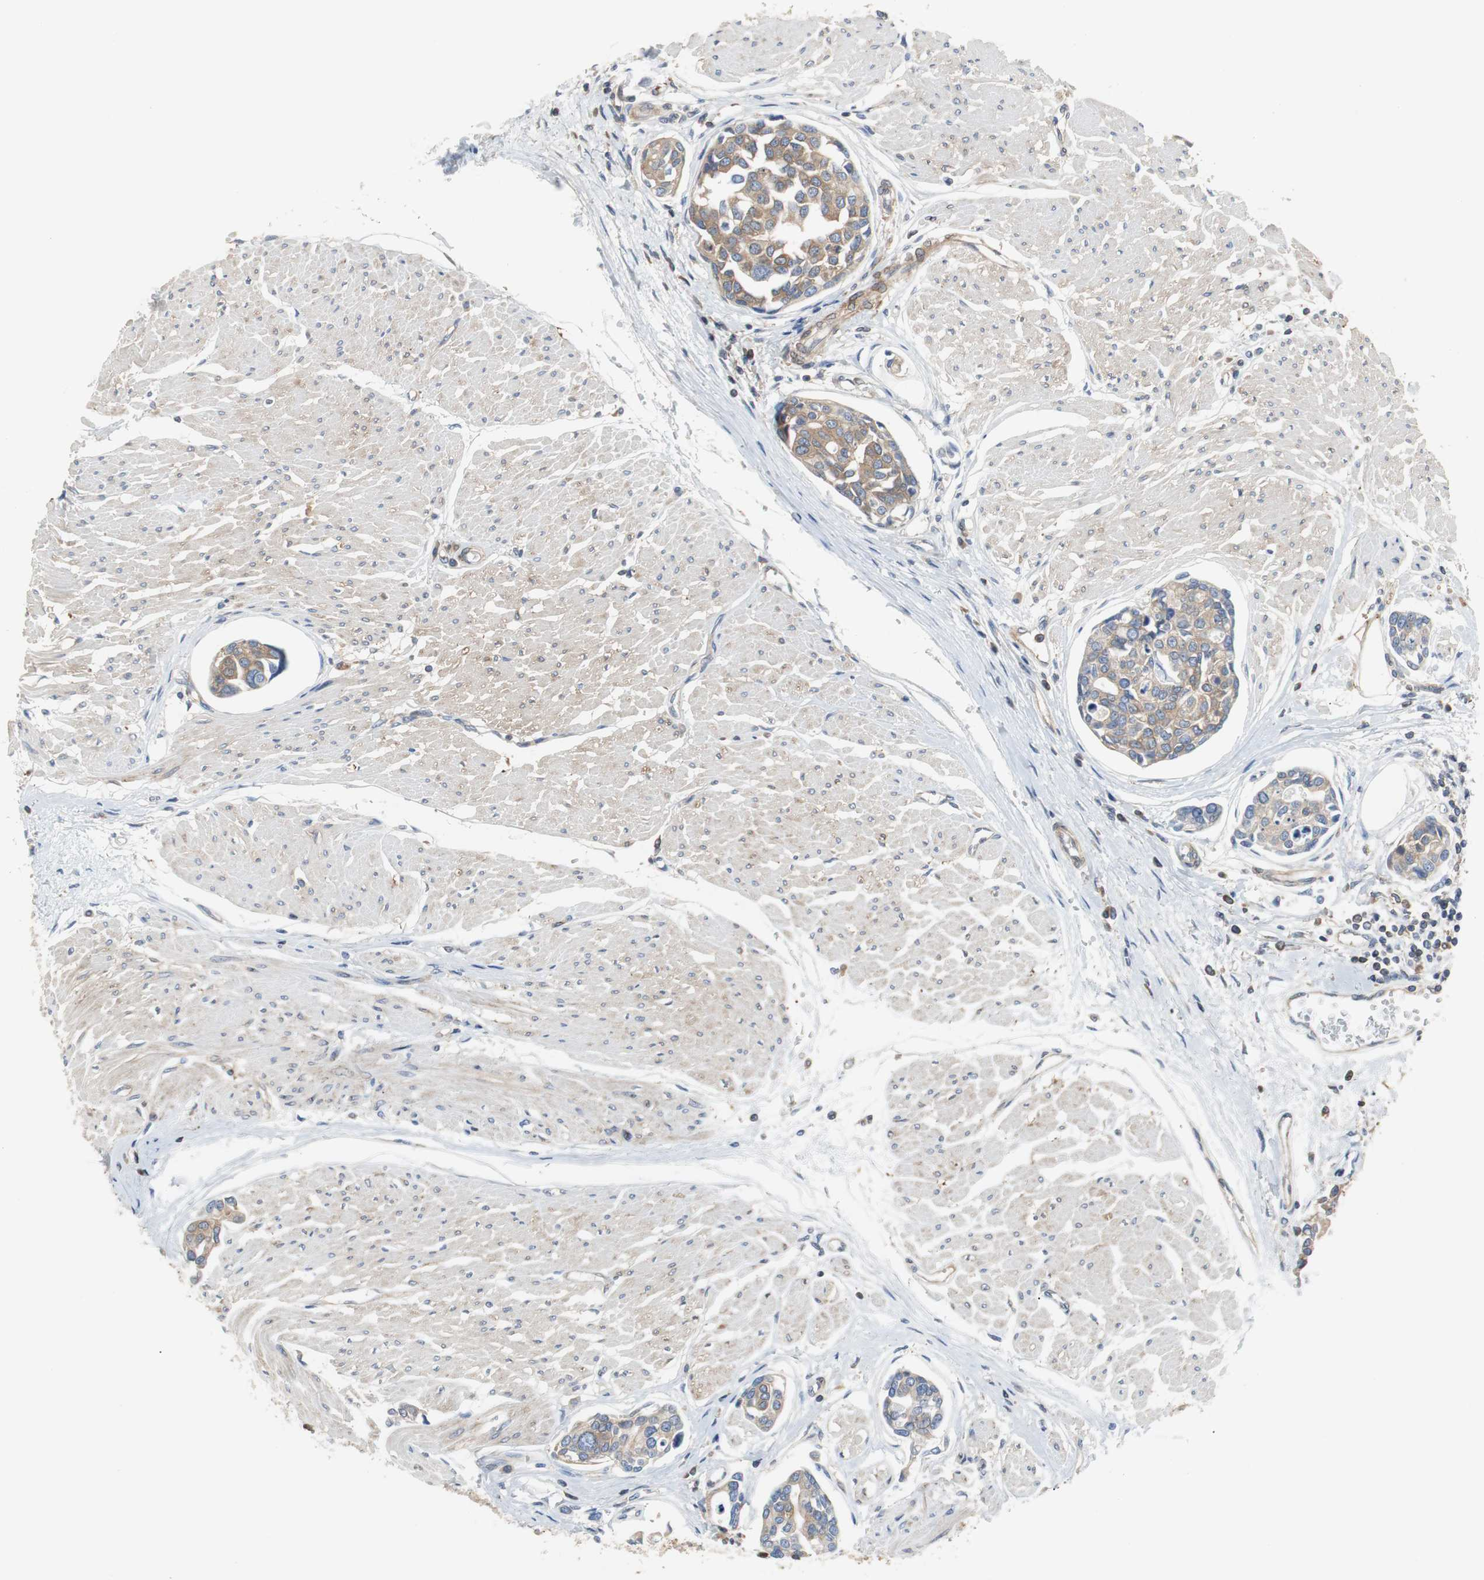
{"staining": {"intensity": "weak", "quantity": "25%-75%", "location": "cytoplasmic/membranous"}, "tissue": "urothelial cancer", "cell_type": "Tumor cells", "image_type": "cancer", "snomed": [{"axis": "morphology", "description": "Urothelial carcinoma, High grade"}, {"axis": "topography", "description": "Urinary bladder"}], "caption": "High-grade urothelial carcinoma stained with a brown dye displays weak cytoplasmic/membranous positive positivity in approximately 25%-75% of tumor cells.", "gene": "GYS1", "patient": {"sex": "male", "age": 78}}